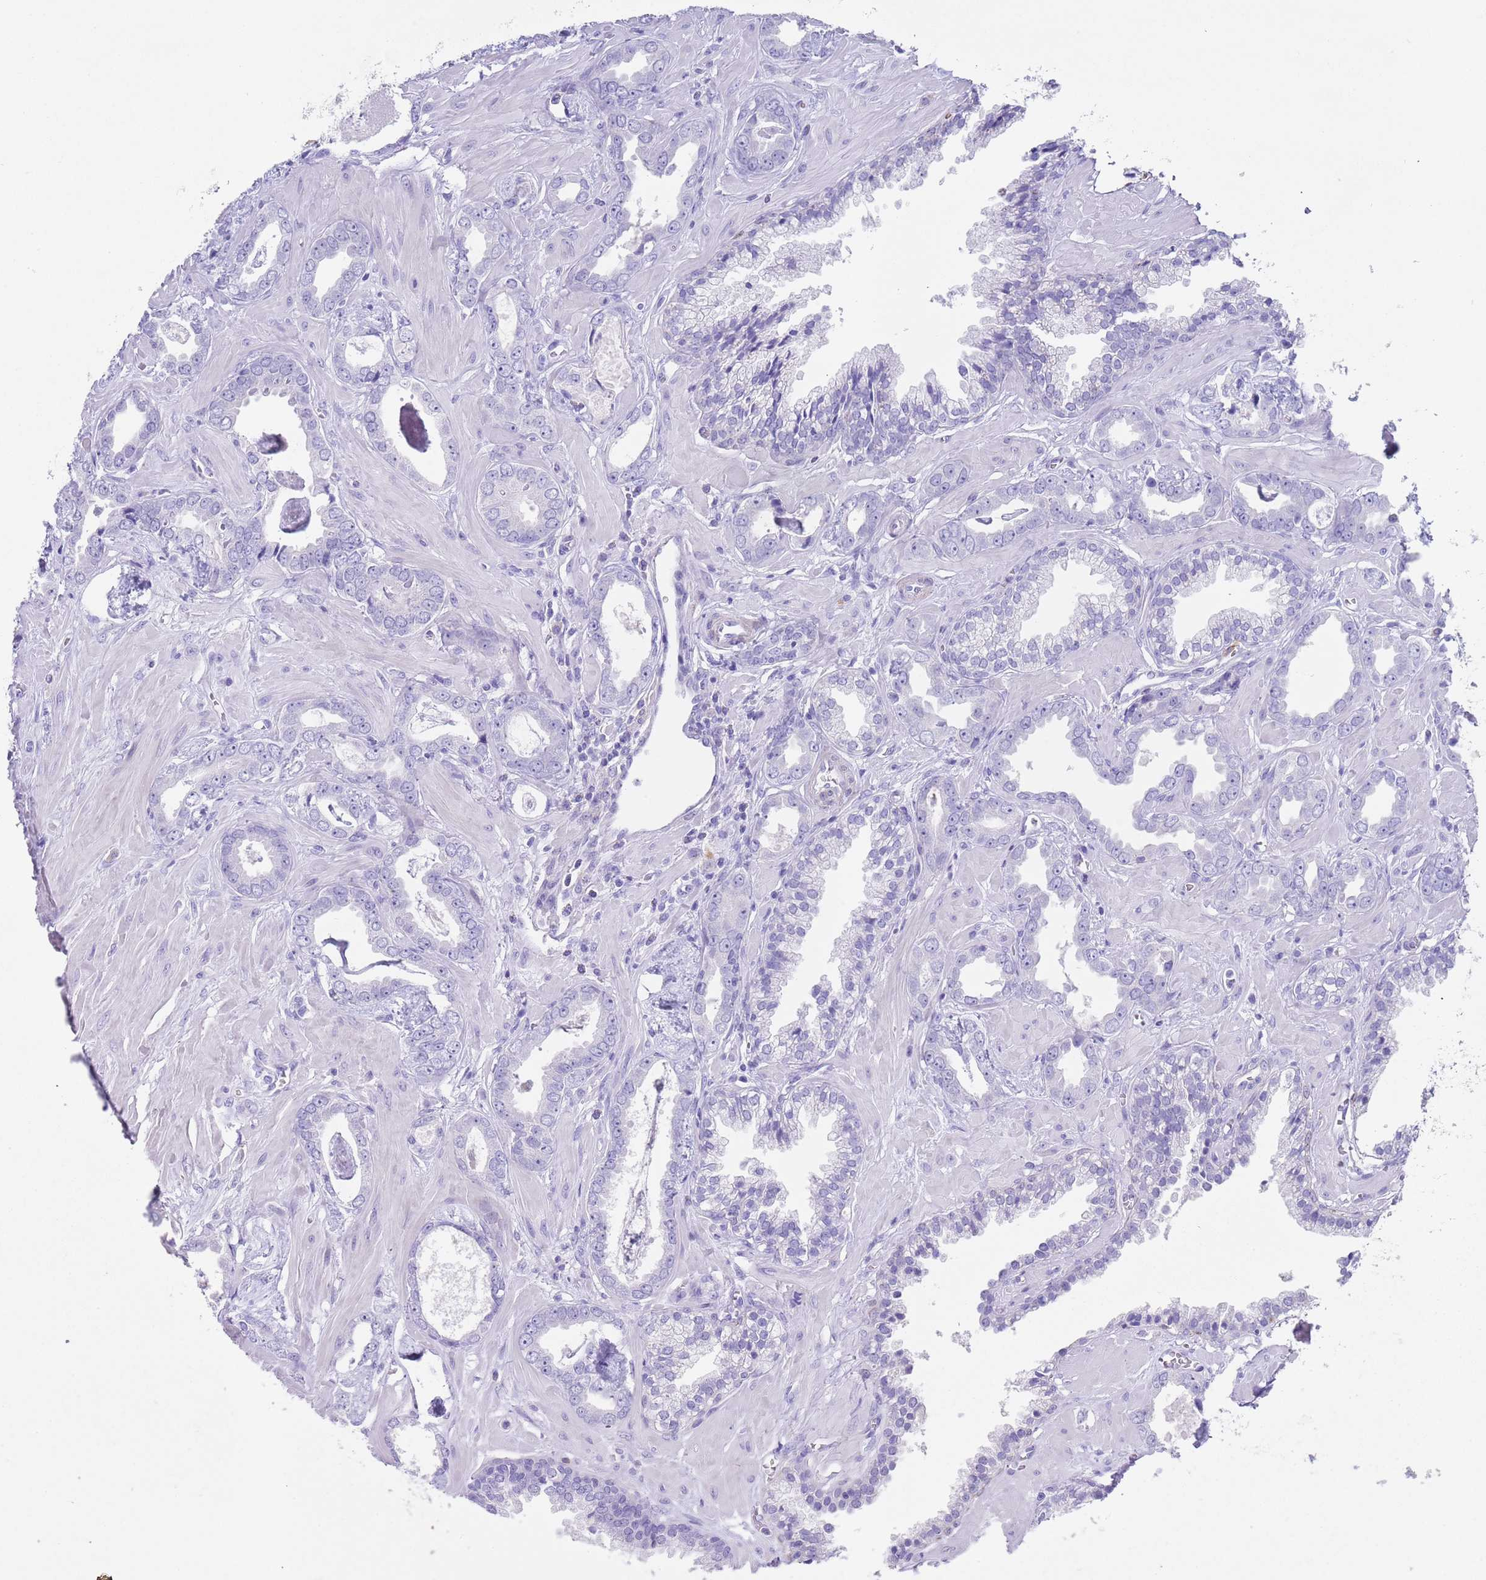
{"staining": {"intensity": "negative", "quantity": "none", "location": "none"}, "tissue": "prostate cancer", "cell_type": "Tumor cells", "image_type": "cancer", "snomed": [{"axis": "morphology", "description": "Adenocarcinoma, Low grade"}, {"axis": "topography", "description": "Prostate"}], "caption": "High power microscopy photomicrograph of an immunohistochemistry histopathology image of prostate cancer, revealing no significant expression in tumor cells.", "gene": "CPXM2", "patient": {"sex": "male", "age": 60}}